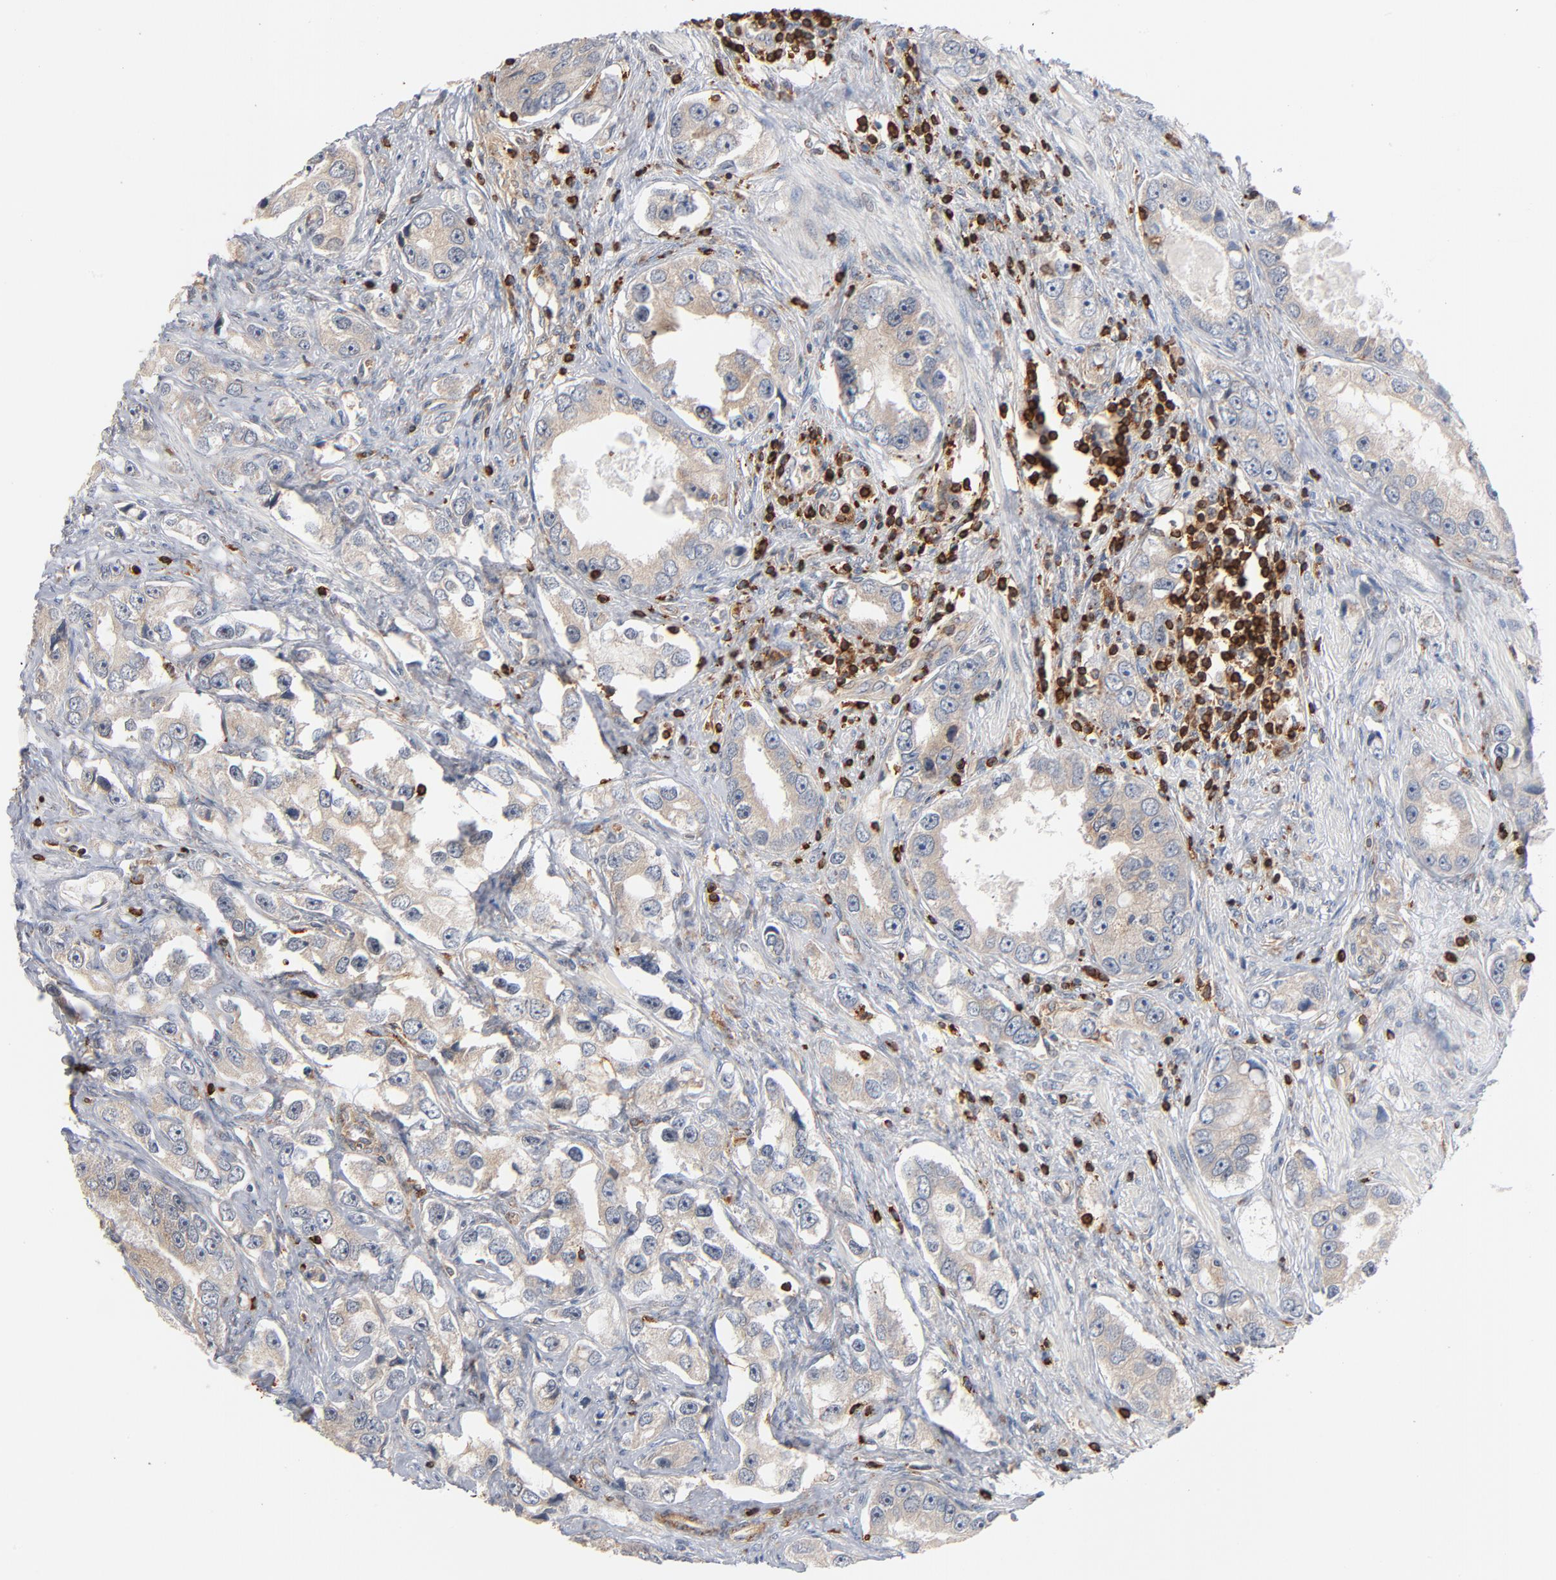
{"staining": {"intensity": "weak", "quantity": ">75%", "location": "cytoplasmic/membranous"}, "tissue": "prostate cancer", "cell_type": "Tumor cells", "image_type": "cancer", "snomed": [{"axis": "morphology", "description": "Adenocarcinoma, High grade"}, {"axis": "topography", "description": "Prostate"}], "caption": "High-grade adenocarcinoma (prostate) was stained to show a protein in brown. There is low levels of weak cytoplasmic/membranous staining in about >75% of tumor cells. (Stains: DAB (3,3'-diaminobenzidine) in brown, nuclei in blue, Microscopy: brightfield microscopy at high magnification).", "gene": "SH3KBP1", "patient": {"sex": "male", "age": 63}}